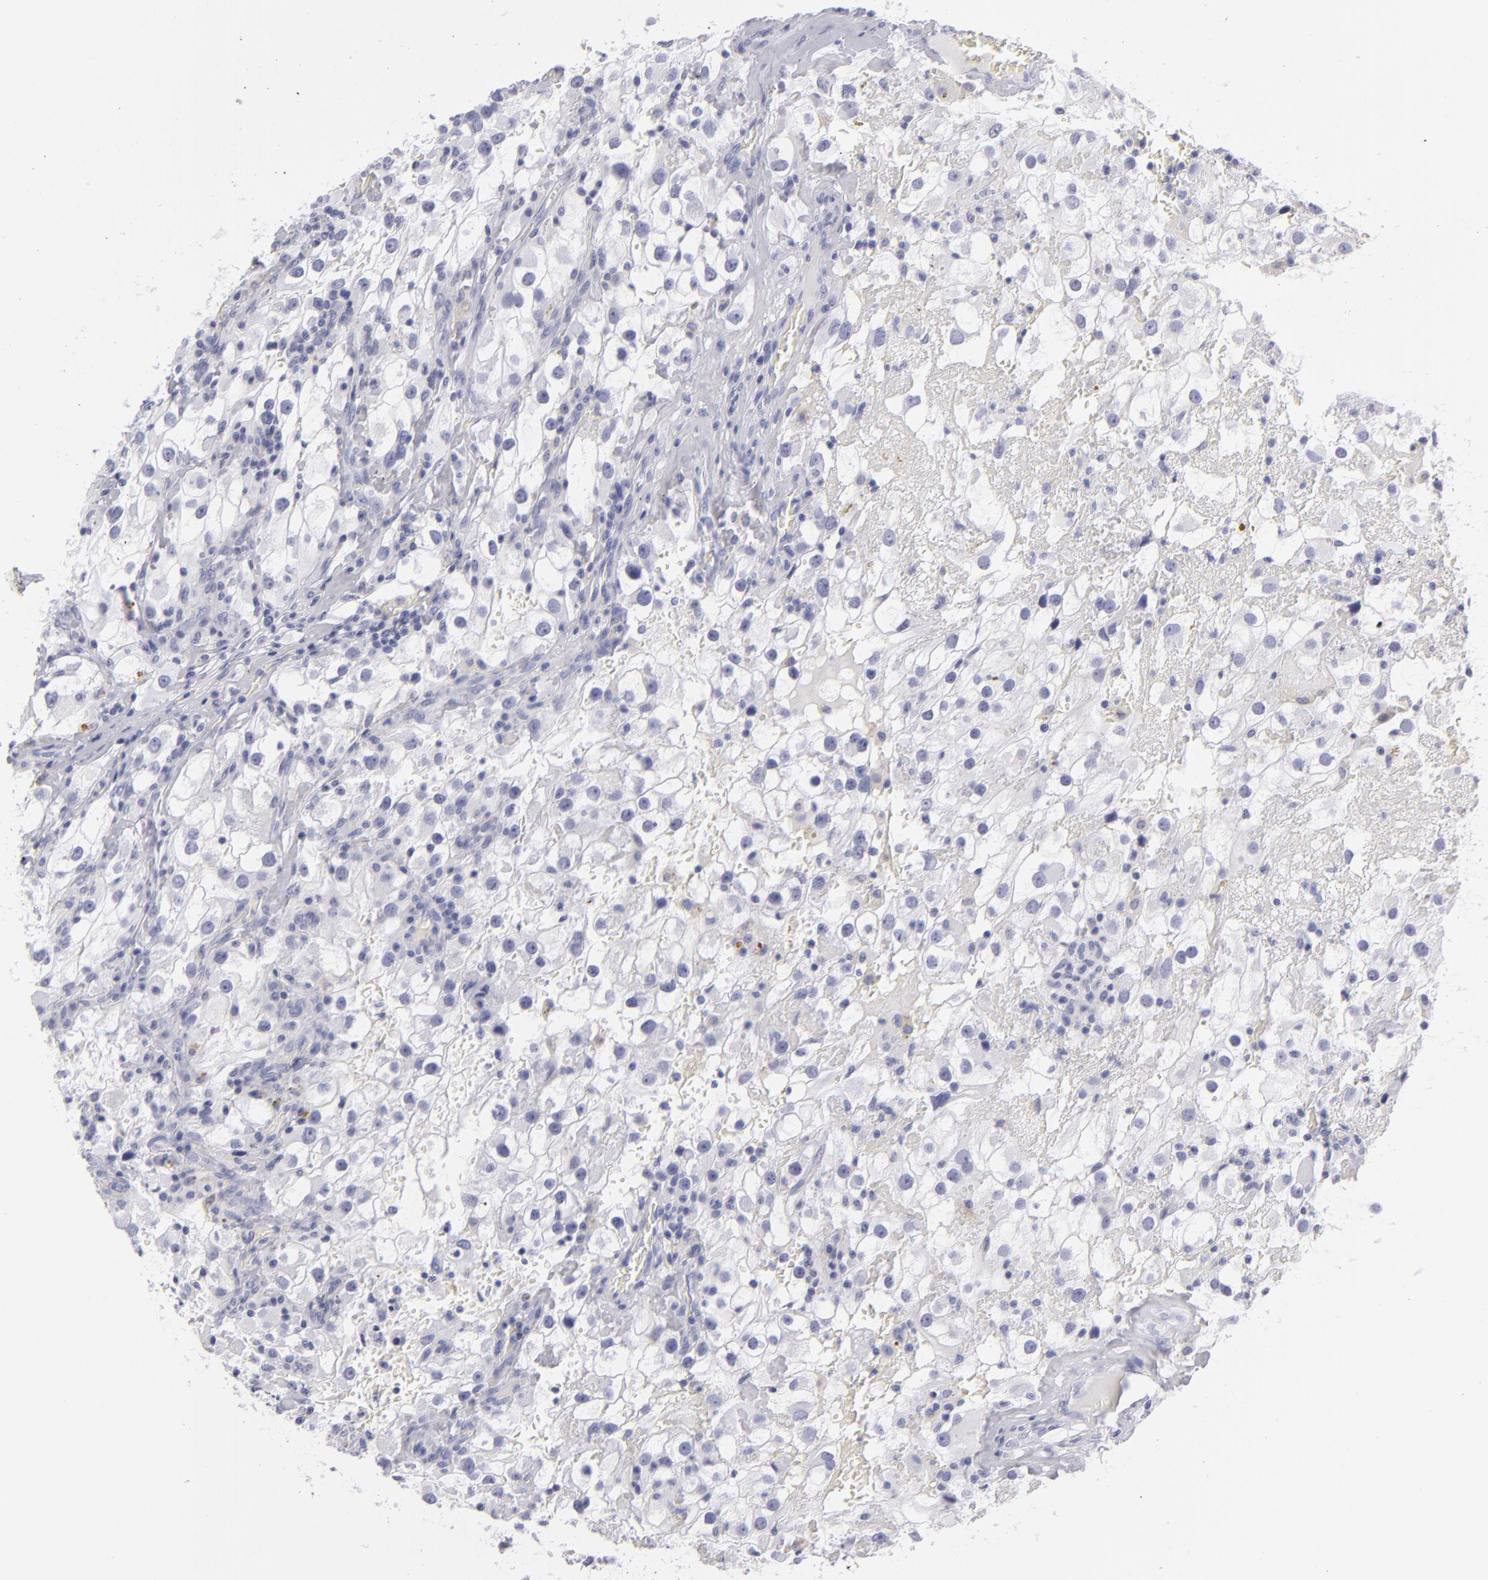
{"staining": {"intensity": "negative", "quantity": "none", "location": "none"}, "tissue": "renal cancer", "cell_type": "Tumor cells", "image_type": "cancer", "snomed": [{"axis": "morphology", "description": "Adenocarcinoma, NOS"}, {"axis": "topography", "description": "Kidney"}], "caption": "The histopathology image shows no significant positivity in tumor cells of adenocarcinoma (renal). Brightfield microscopy of IHC stained with DAB (3,3'-diaminobenzidine) (brown) and hematoxylin (blue), captured at high magnification.", "gene": "VIL1", "patient": {"sex": "female", "age": 52}}